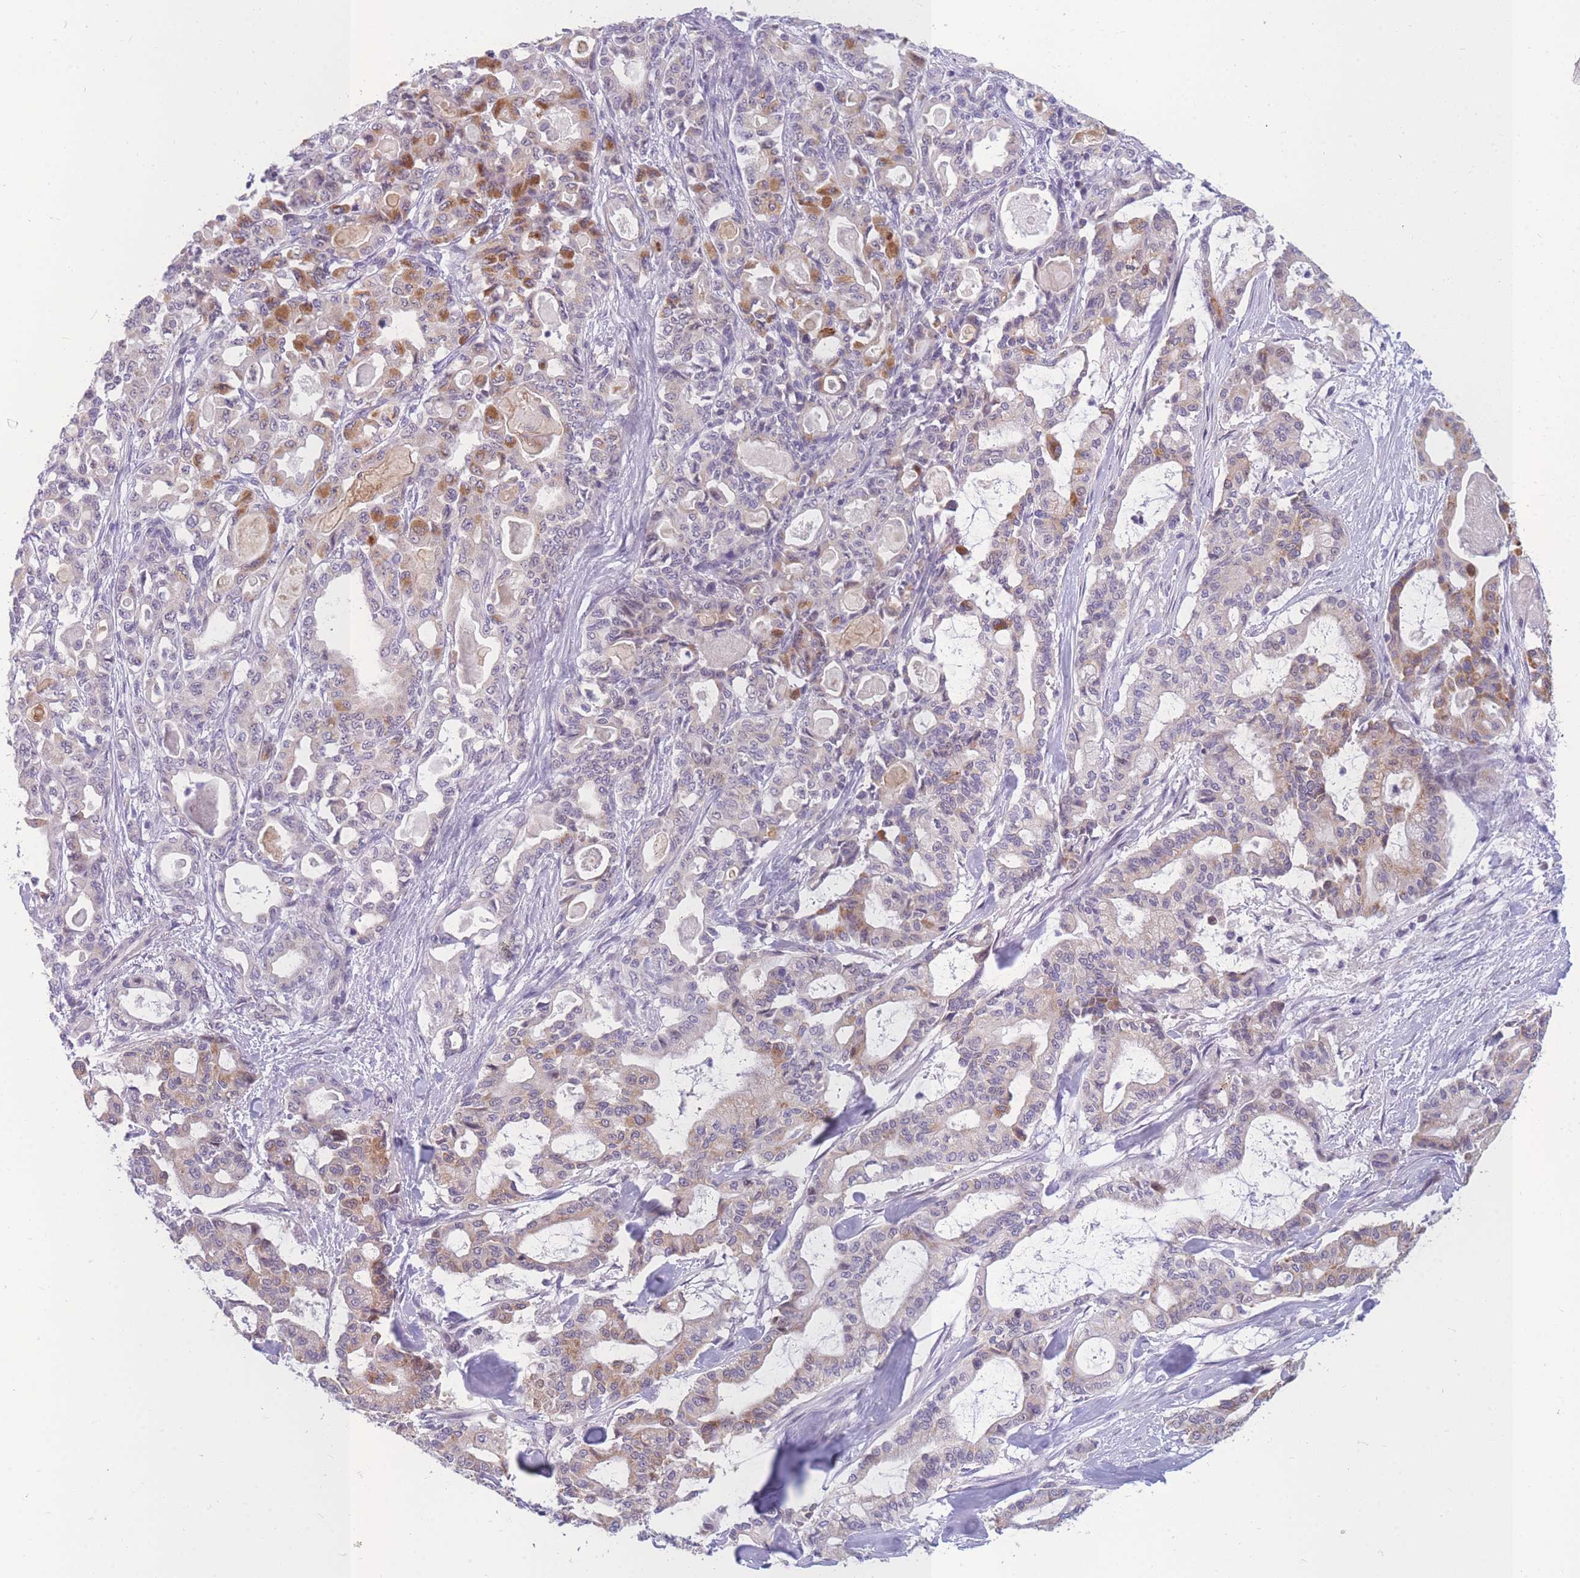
{"staining": {"intensity": "moderate", "quantity": "<25%", "location": "cytoplasmic/membranous"}, "tissue": "pancreatic cancer", "cell_type": "Tumor cells", "image_type": "cancer", "snomed": [{"axis": "morphology", "description": "Adenocarcinoma, NOS"}, {"axis": "topography", "description": "Pancreas"}], "caption": "The image reveals a brown stain indicating the presence of a protein in the cytoplasmic/membranous of tumor cells in pancreatic adenocarcinoma. Nuclei are stained in blue.", "gene": "DDX49", "patient": {"sex": "male", "age": 63}}